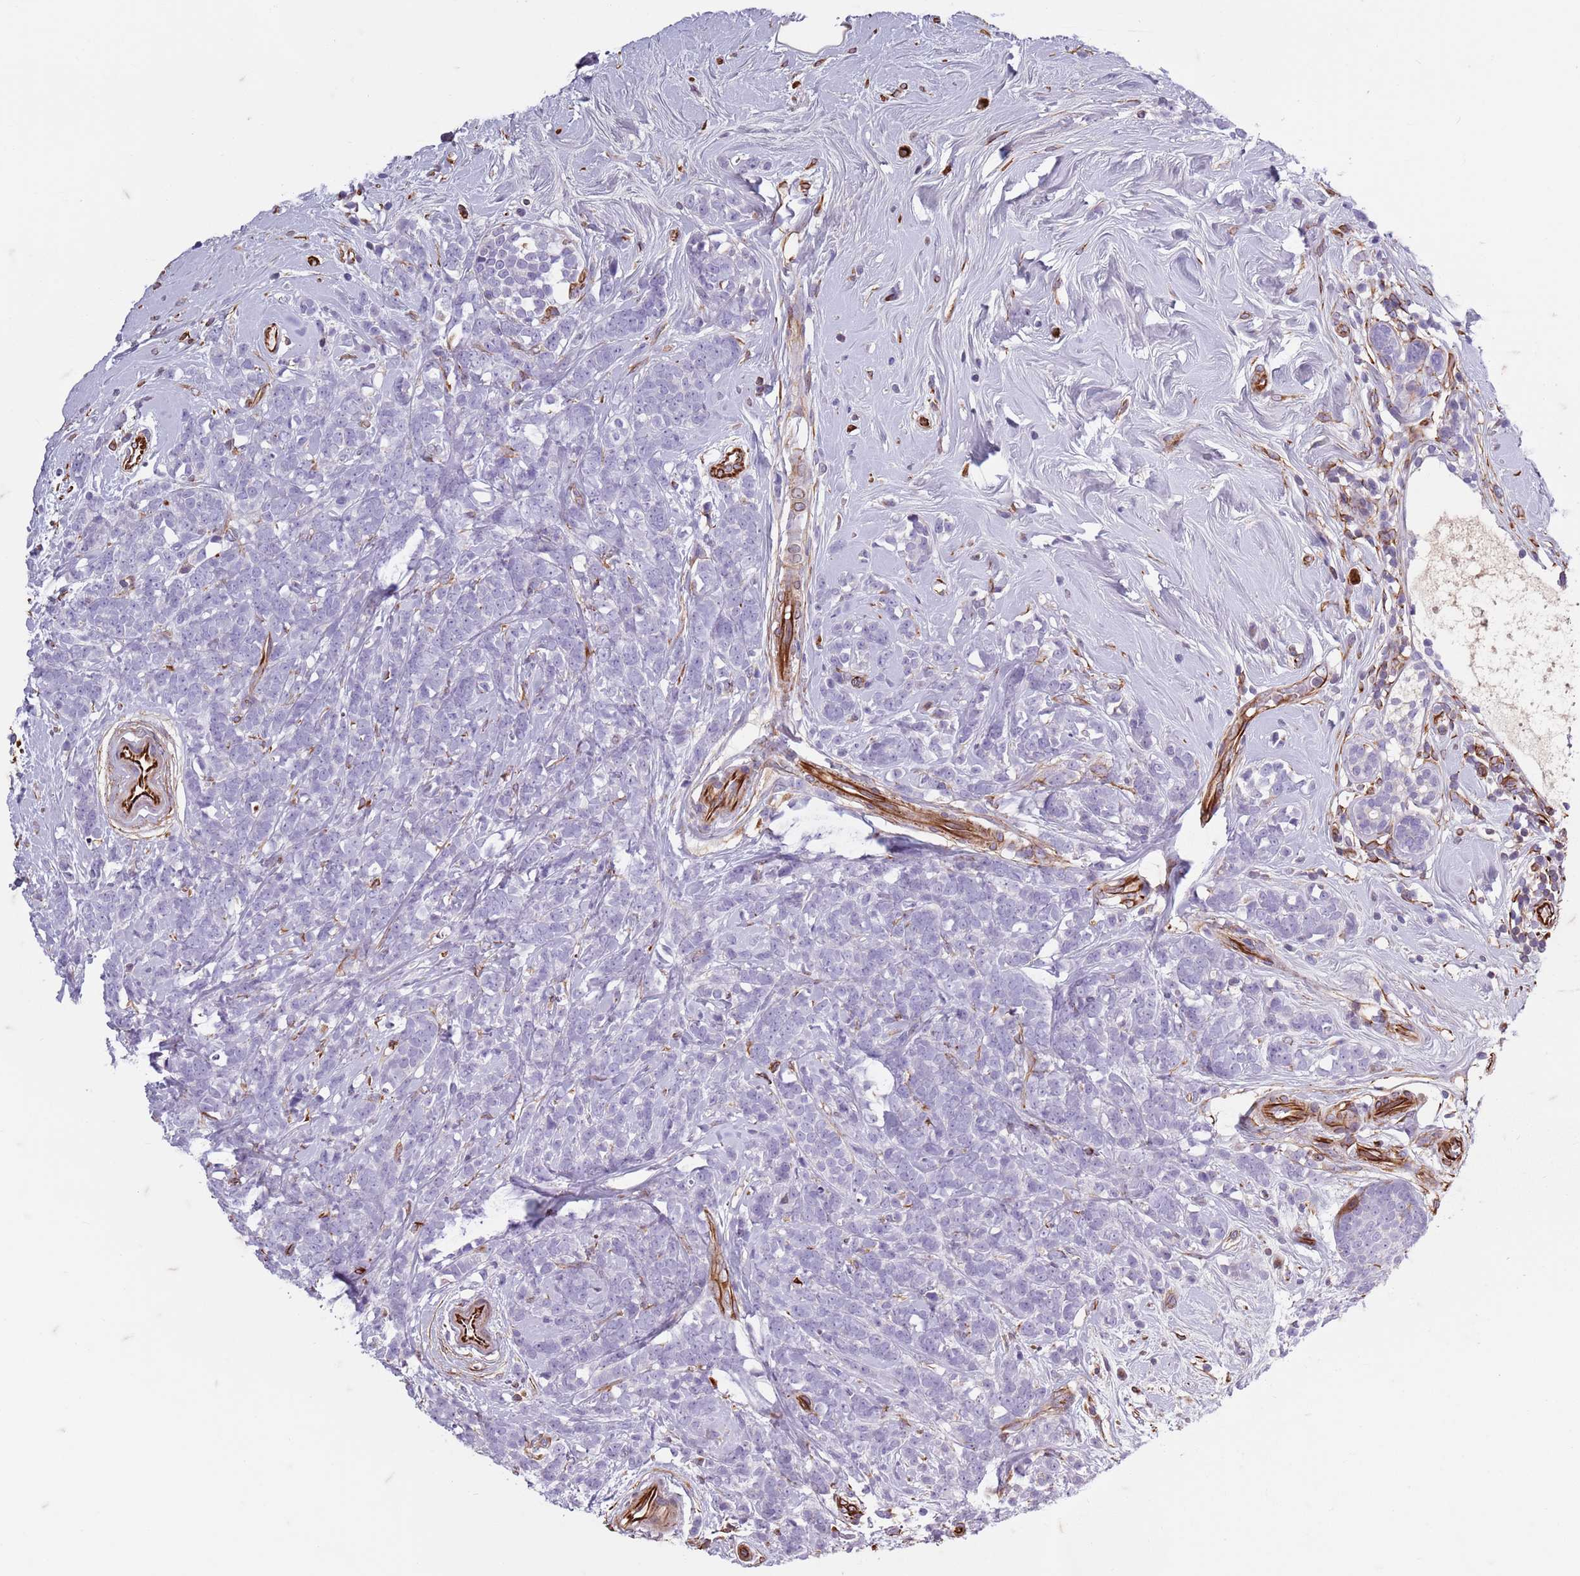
{"staining": {"intensity": "negative", "quantity": "none", "location": "none"}, "tissue": "breast cancer", "cell_type": "Tumor cells", "image_type": "cancer", "snomed": [{"axis": "morphology", "description": "Lobular carcinoma"}, {"axis": "topography", "description": "Breast"}], "caption": "A high-resolution photomicrograph shows immunohistochemistry (IHC) staining of breast lobular carcinoma, which exhibits no significant staining in tumor cells. The staining was performed using DAB to visualize the protein expression in brown, while the nuclei were stained in blue with hematoxylin (Magnification: 20x).", "gene": "TAS2R38", "patient": {"sex": "female", "age": 58}}